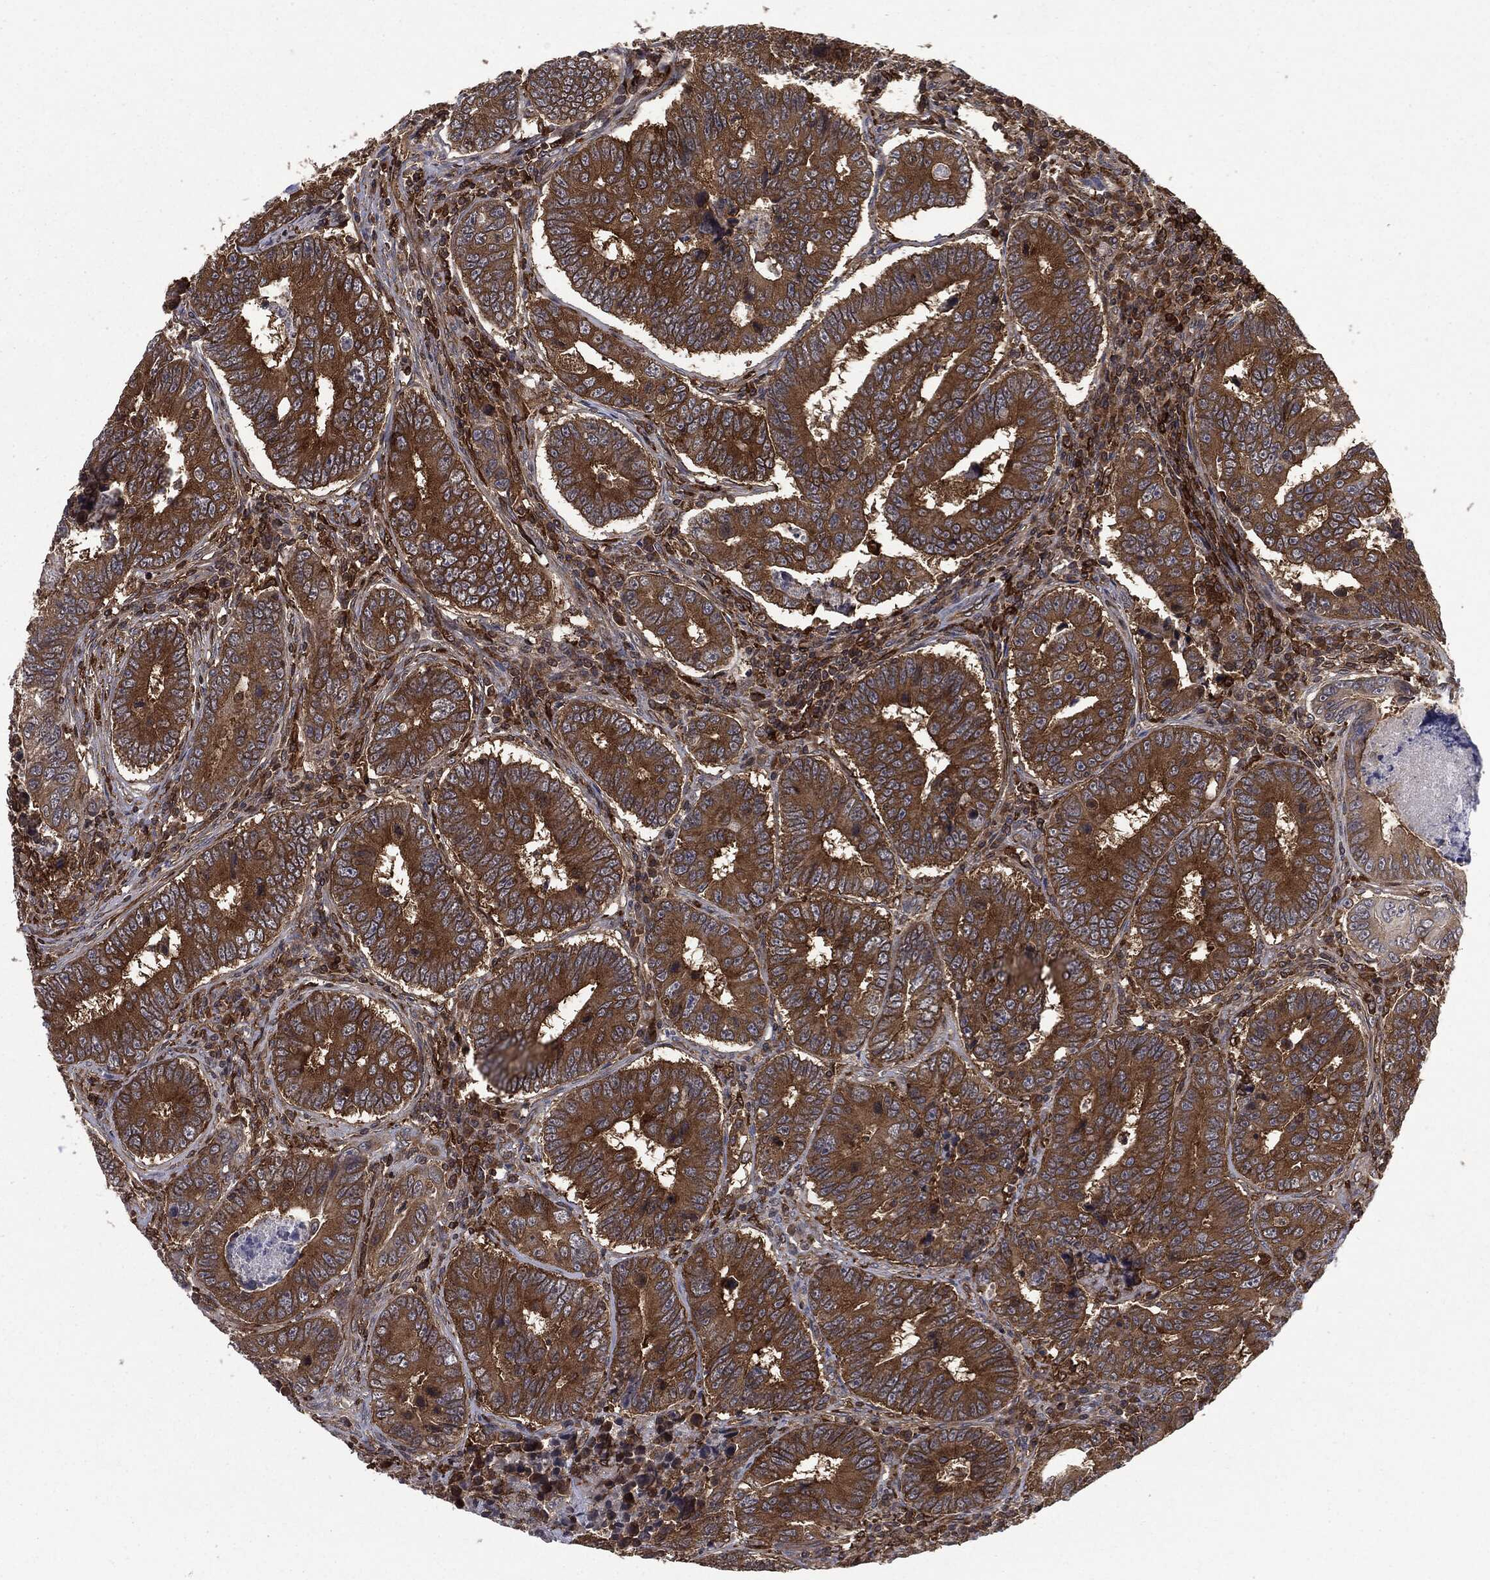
{"staining": {"intensity": "strong", "quantity": ">75%", "location": "cytoplasmic/membranous"}, "tissue": "colorectal cancer", "cell_type": "Tumor cells", "image_type": "cancer", "snomed": [{"axis": "morphology", "description": "Adenocarcinoma, NOS"}, {"axis": "topography", "description": "Colon"}], "caption": "High-power microscopy captured an immunohistochemistry micrograph of colorectal adenocarcinoma, revealing strong cytoplasmic/membranous positivity in approximately >75% of tumor cells.", "gene": "SNX5", "patient": {"sex": "female", "age": 72}}